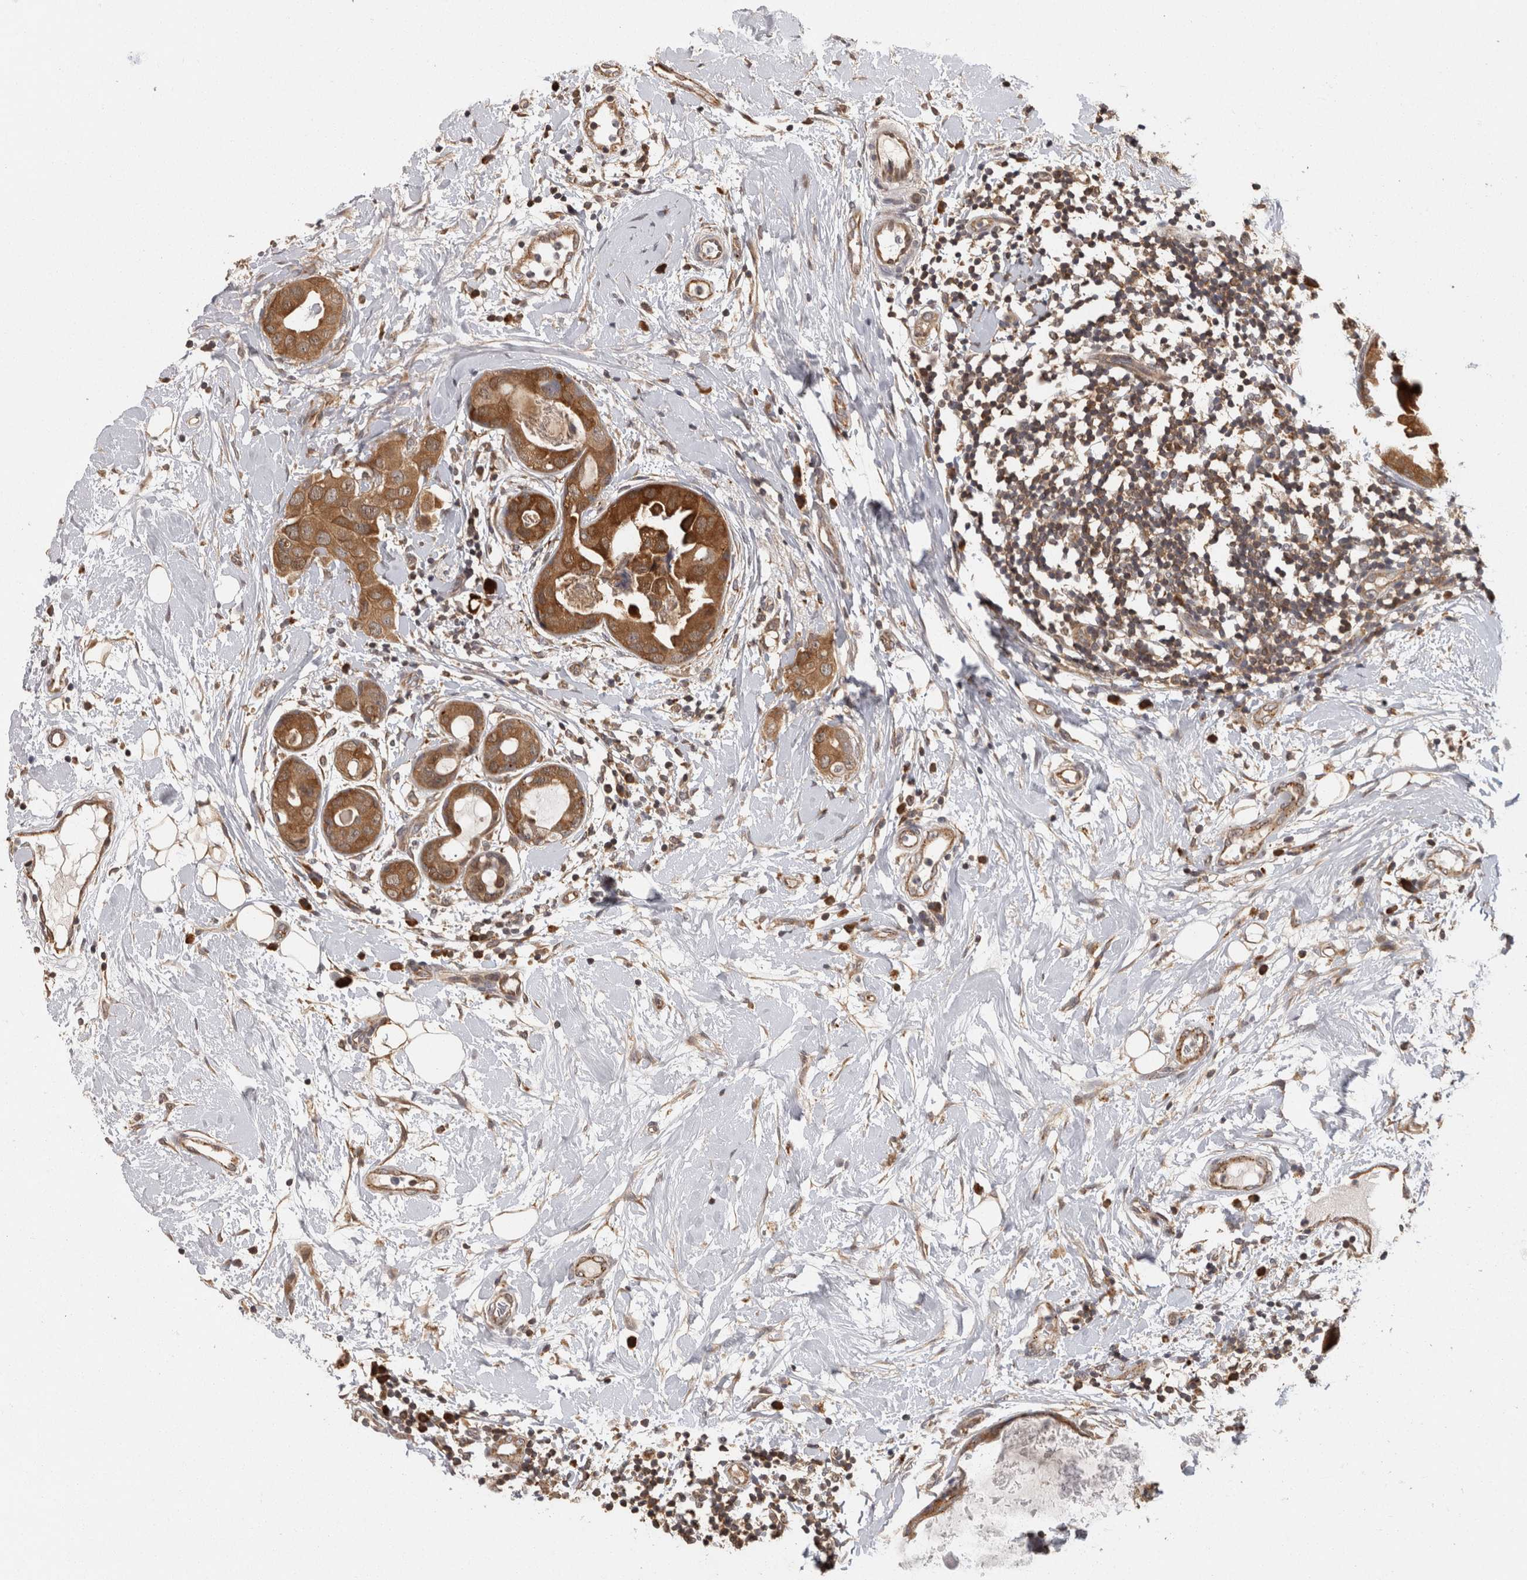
{"staining": {"intensity": "moderate", "quantity": ">75%", "location": "cytoplasmic/membranous"}, "tissue": "breast cancer", "cell_type": "Tumor cells", "image_type": "cancer", "snomed": [{"axis": "morphology", "description": "Duct carcinoma"}, {"axis": "topography", "description": "Breast"}], "caption": "Brown immunohistochemical staining in breast infiltrating ductal carcinoma exhibits moderate cytoplasmic/membranous staining in approximately >75% of tumor cells.", "gene": "ACAT2", "patient": {"sex": "female", "age": 40}}